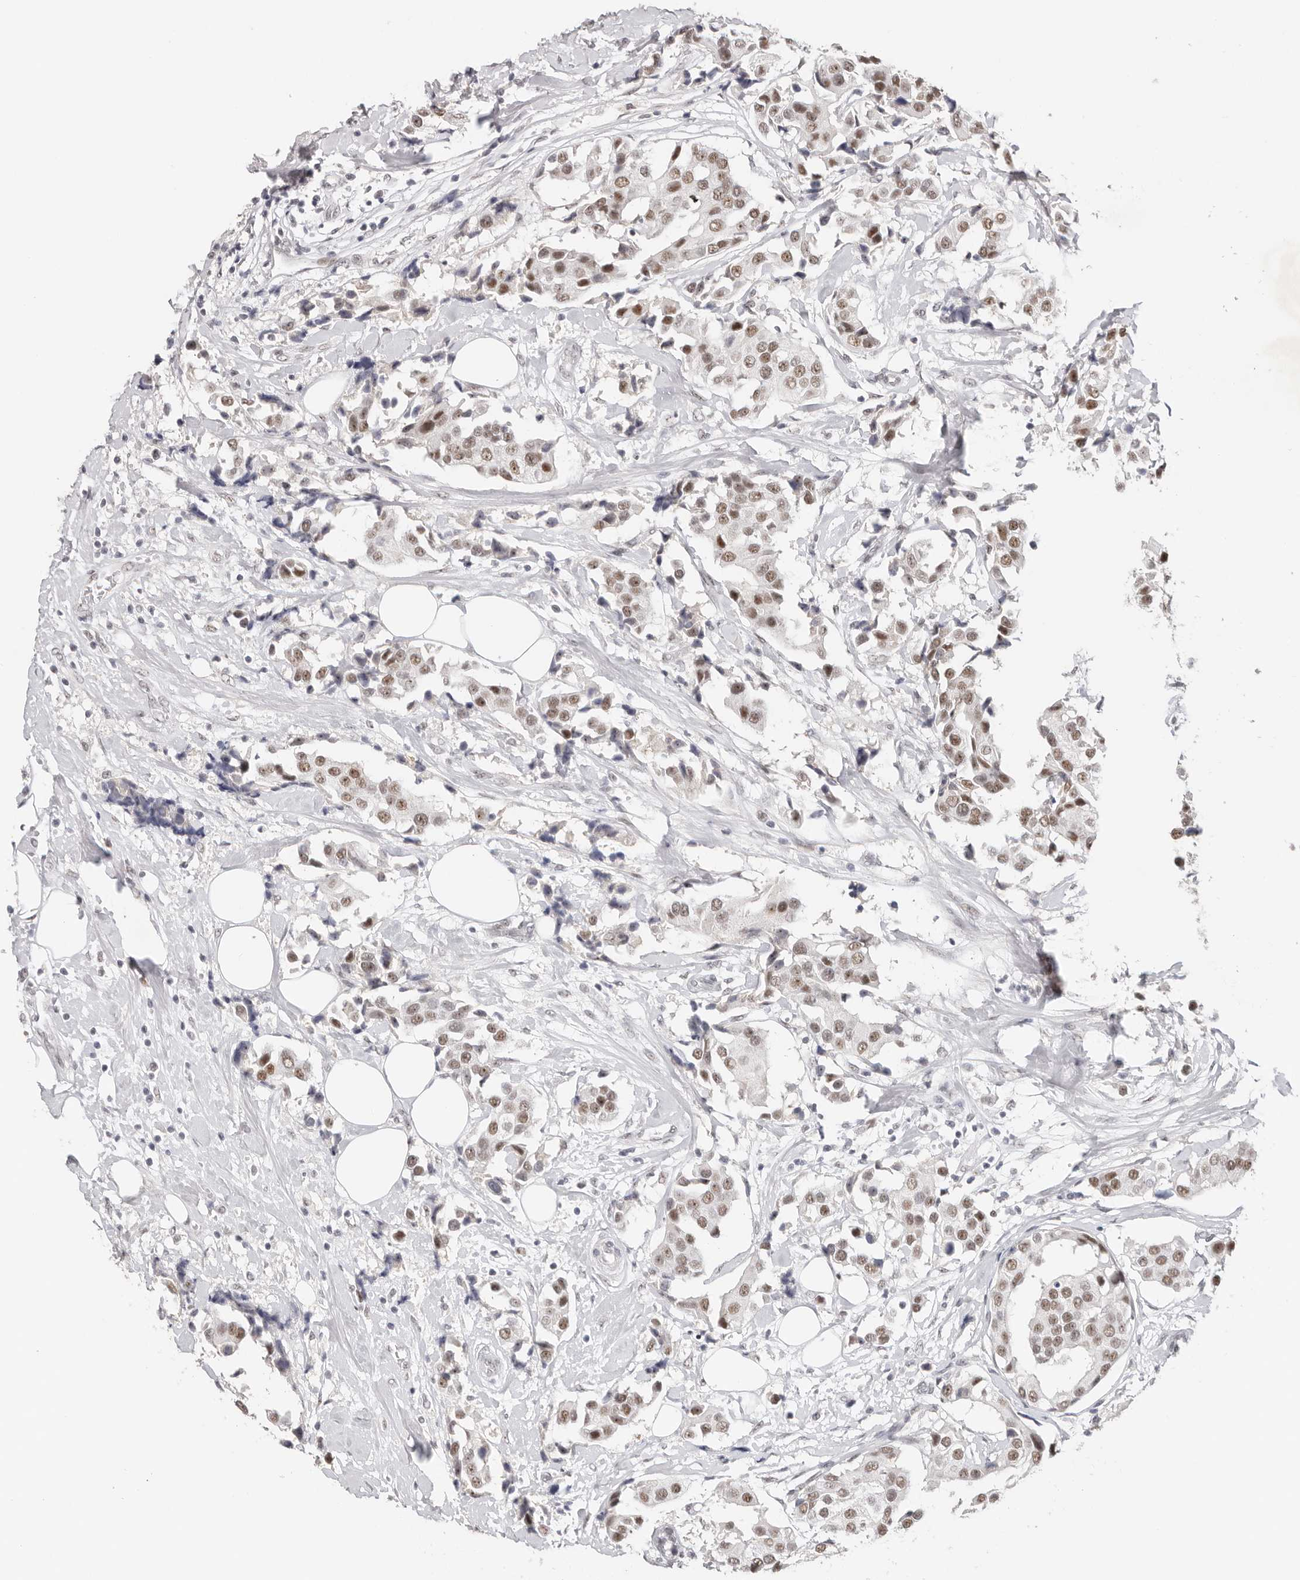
{"staining": {"intensity": "moderate", "quantity": ">75%", "location": "nuclear"}, "tissue": "breast cancer", "cell_type": "Tumor cells", "image_type": "cancer", "snomed": [{"axis": "morphology", "description": "Normal tissue, NOS"}, {"axis": "morphology", "description": "Duct carcinoma"}, {"axis": "topography", "description": "Breast"}], "caption": "Immunohistochemistry photomicrograph of human breast cancer (intraductal carcinoma) stained for a protein (brown), which demonstrates medium levels of moderate nuclear expression in approximately >75% of tumor cells.", "gene": "LARP7", "patient": {"sex": "female", "age": 39}}